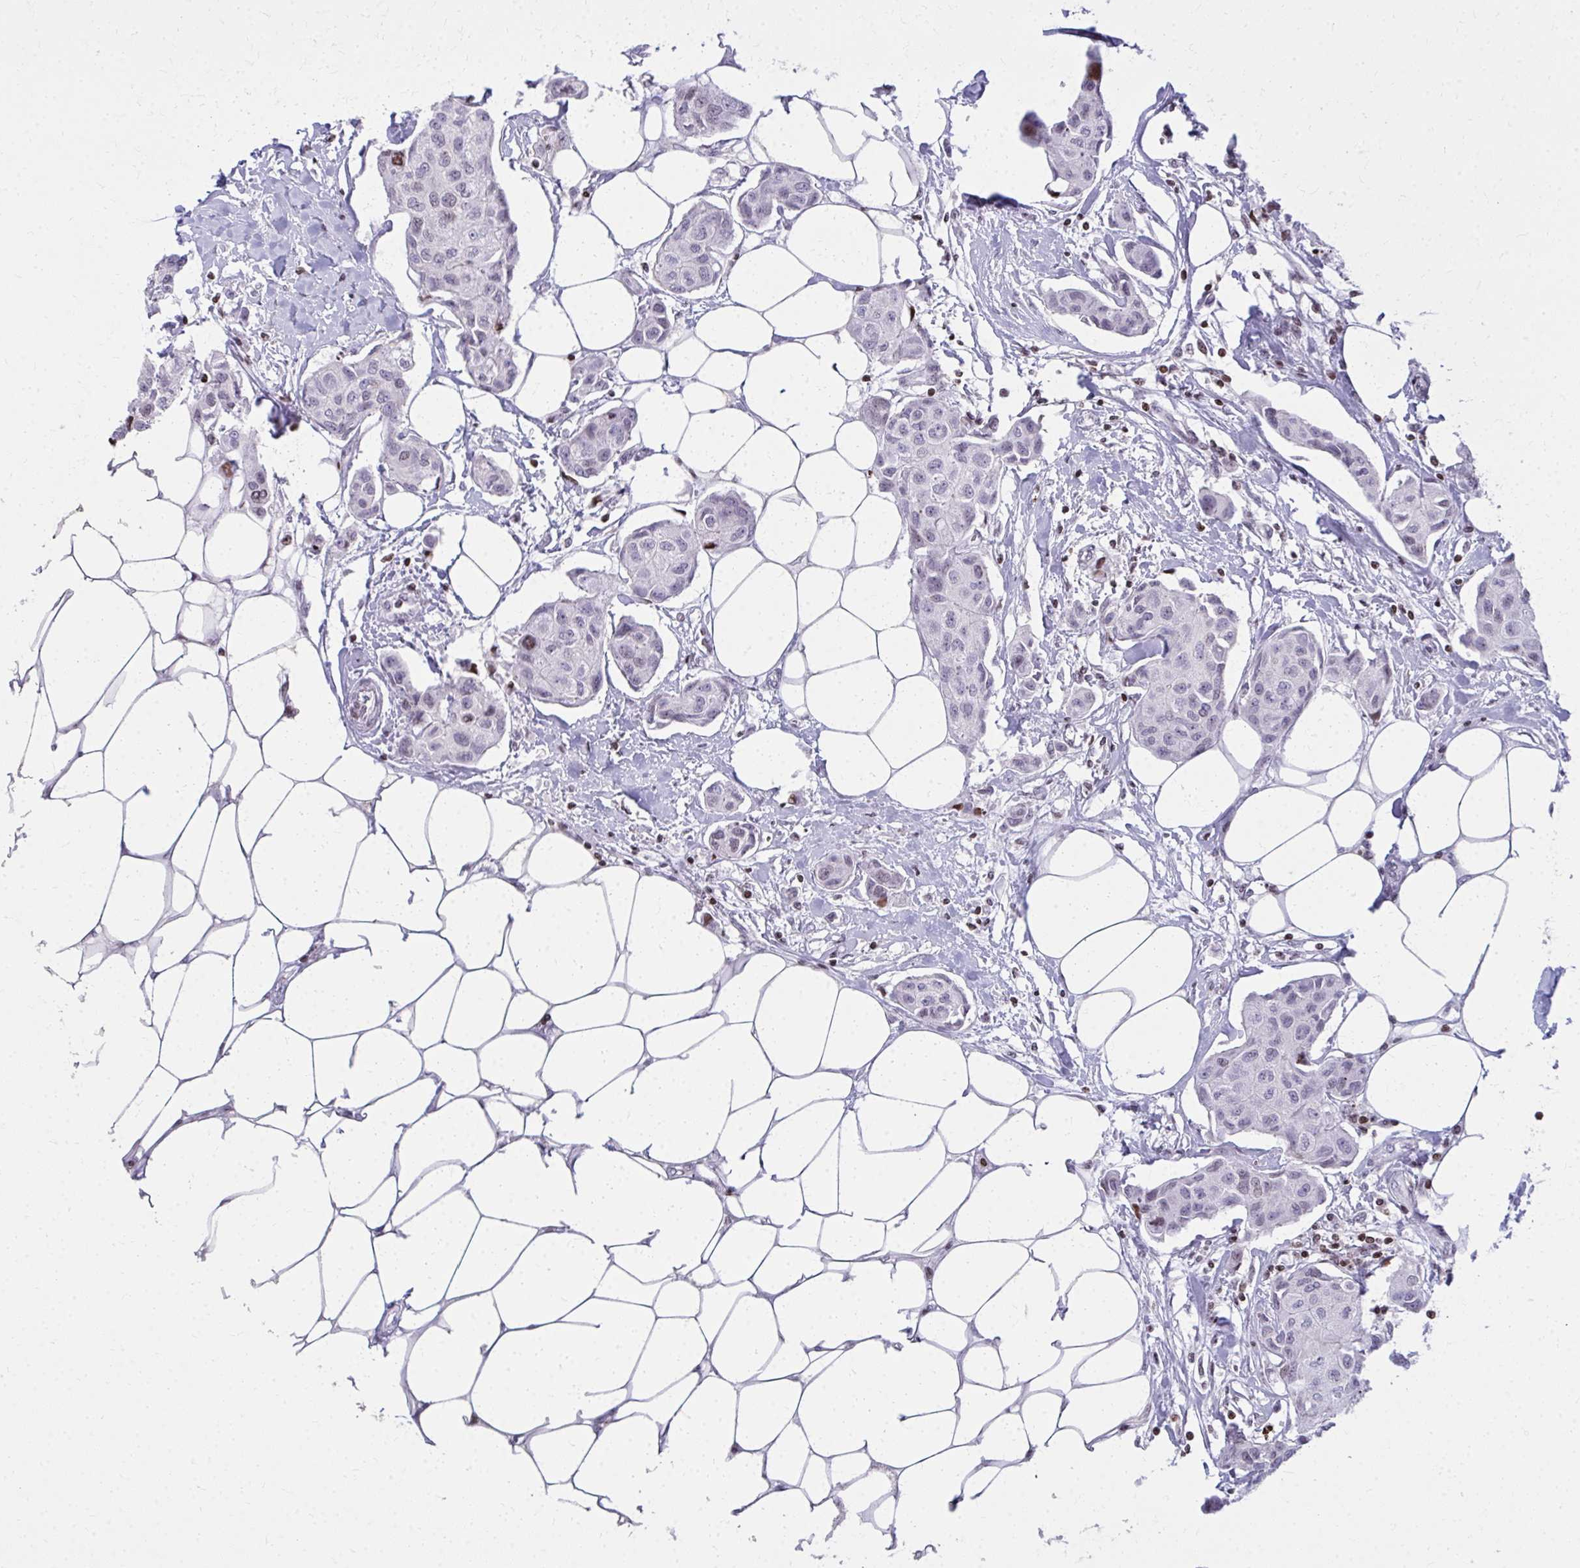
{"staining": {"intensity": "negative", "quantity": "none", "location": "none"}, "tissue": "breast cancer", "cell_type": "Tumor cells", "image_type": "cancer", "snomed": [{"axis": "morphology", "description": "Duct carcinoma"}, {"axis": "topography", "description": "Breast"}, {"axis": "topography", "description": "Lymph node"}], "caption": "Immunohistochemistry of human breast cancer reveals no expression in tumor cells. (DAB immunohistochemistry visualized using brightfield microscopy, high magnification).", "gene": "AP5M1", "patient": {"sex": "female", "age": 80}}